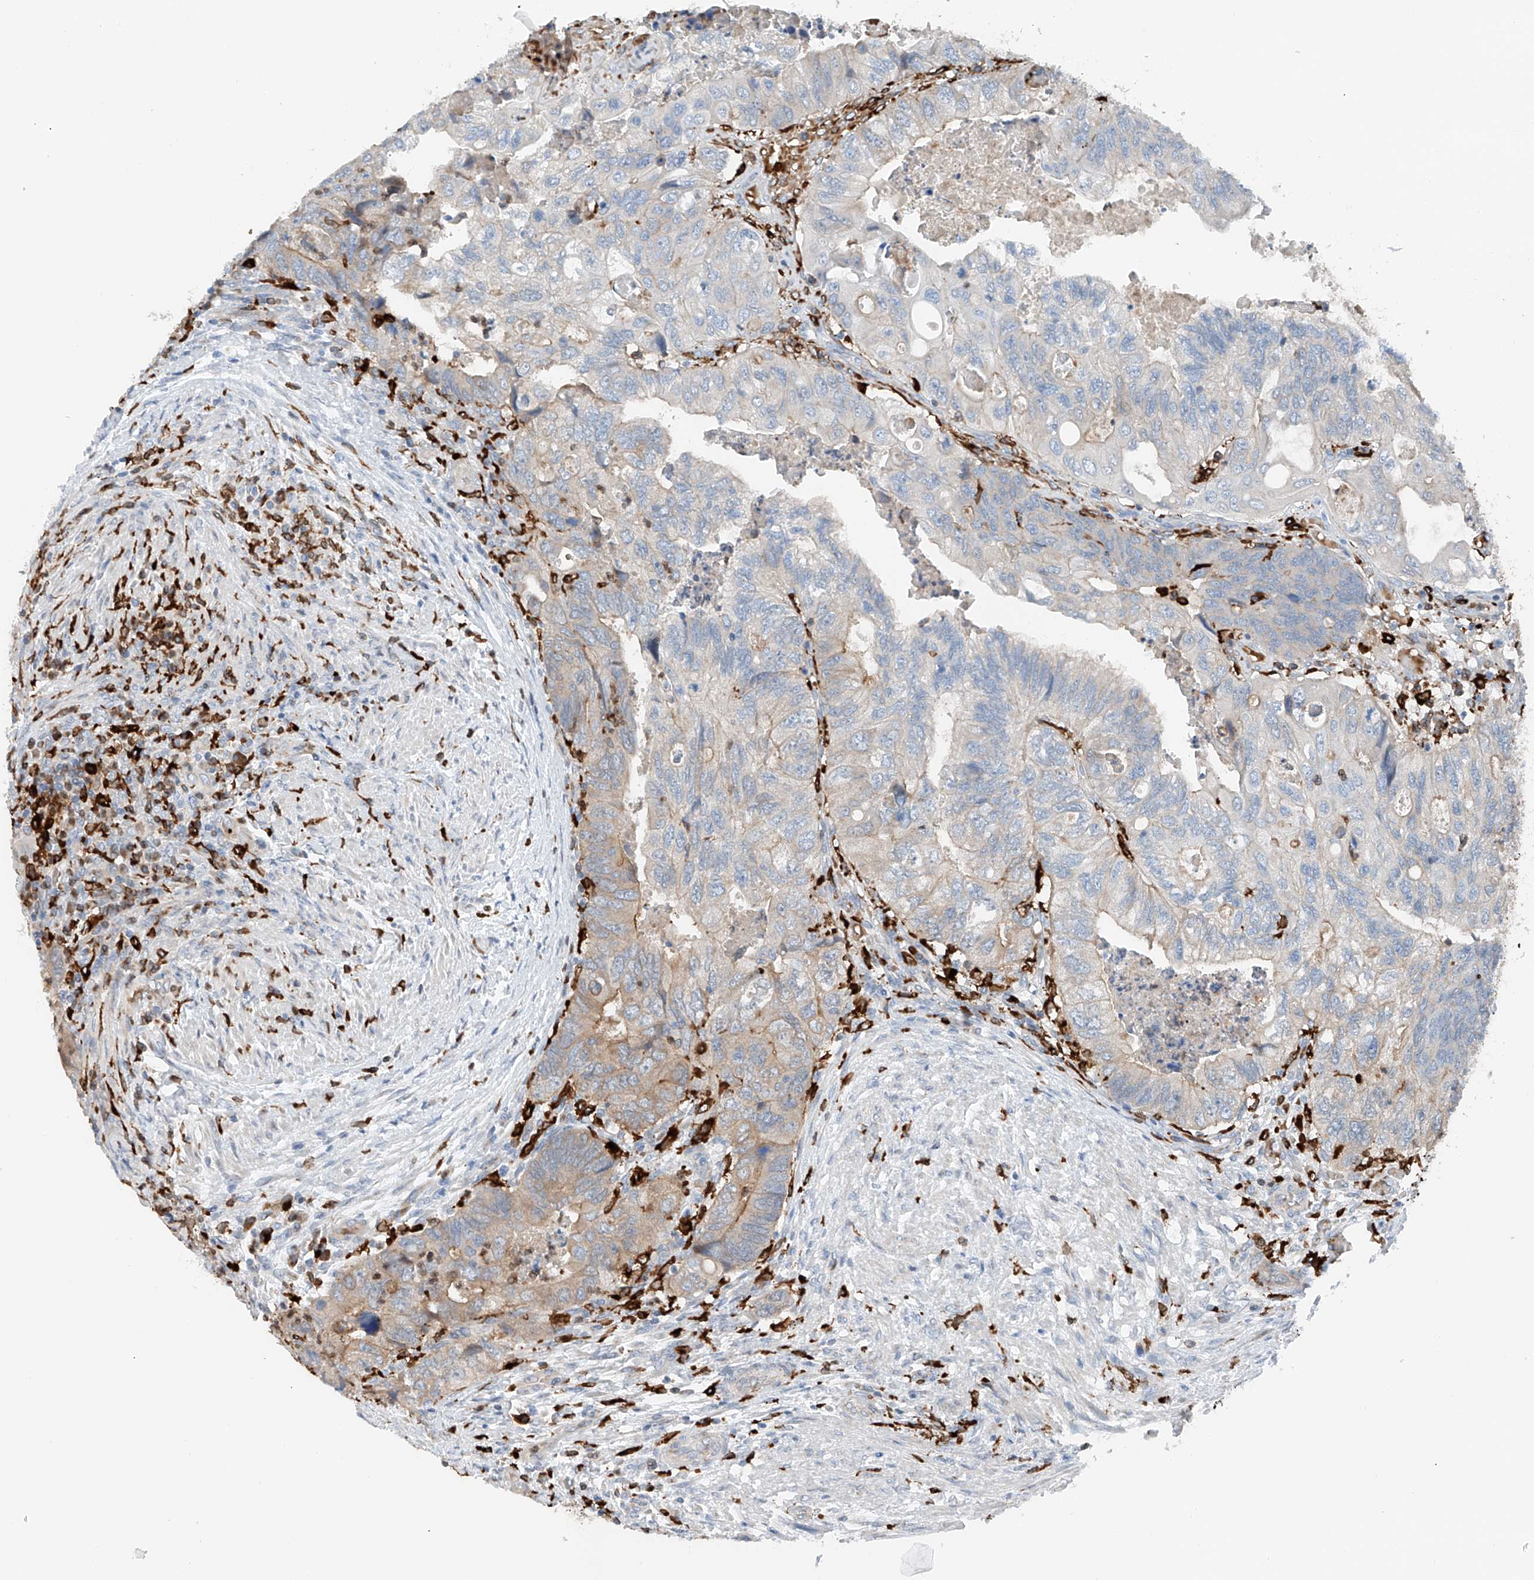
{"staining": {"intensity": "moderate", "quantity": "<25%", "location": "cytoplasmic/membranous"}, "tissue": "colorectal cancer", "cell_type": "Tumor cells", "image_type": "cancer", "snomed": [{"axis": "morphology", "description": "Adenocarcinoma, NOS"}, {"axis": "topography", "description": "Rectum"}], "caption": "Colorectal adenocarcinoma tissue displays moderate cytoplasmic/membranous positivity in approximately <25% of tumor cells, visualized by immunohistochemistry. Immunohistochemistry (ihc) stains the protein of interest in brown and the nuclei are stained blue.", "gene": "TBXAS1", "patient": {"sex": "male", "age": 63}}